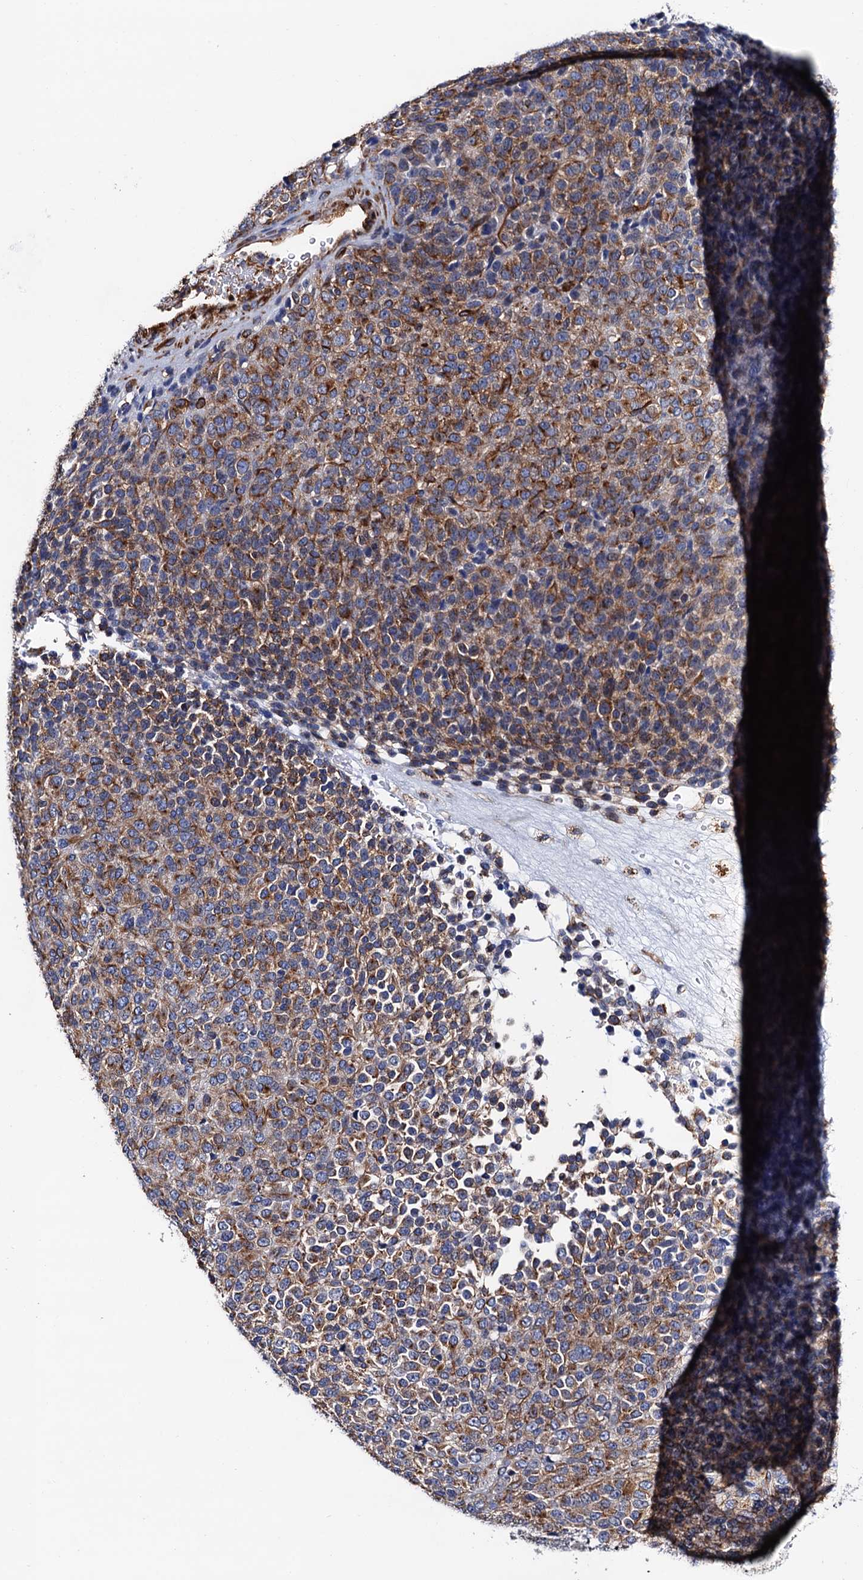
{"staining": {"intensity": "moderate", "quantity": ">75%", "location": "cytoplasmic/membranous"}, "tissue": "melanoma", "cell_type": "Tumor cells", "image_type": "cancer", "snomed": [{"axis": "morphology", "description": "Malignant melanoma, Metastatic site"}, {"axis": "topography", "description": "Brain"}], "caption": "Immunohistochemical staining of human malignant melanoma (metastatic site) shows medium levels of moderate cytoplasmic/membranous protein positivity in about >75% of tumor cells.", "gene": "ZDHHC18", "patient": {"sex": "female", "age": 56}}